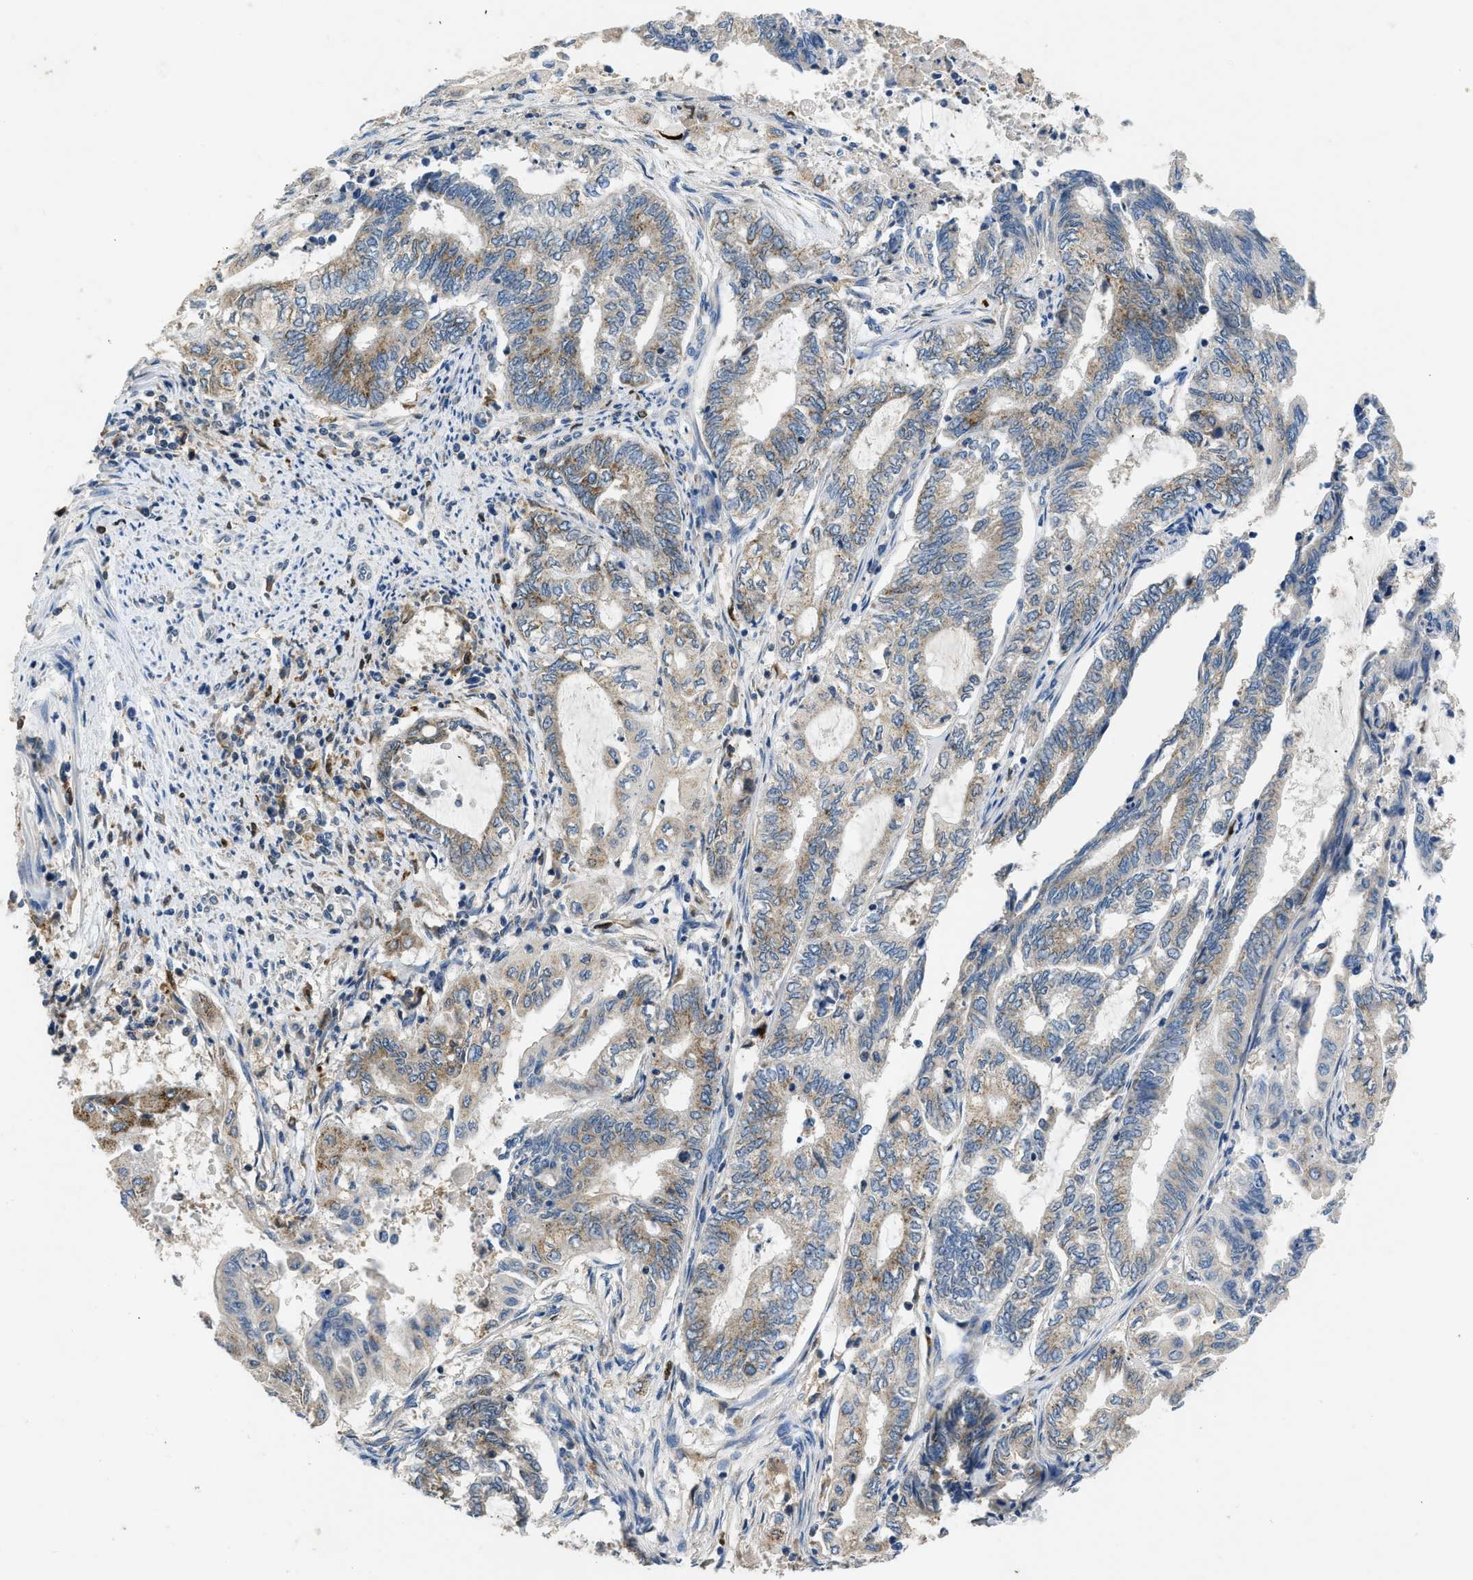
{"staining": {"intensity": "weak", "quantity": ">75%", "location": "cytoplasmic/membranous"}, "tissue": "endometrial cancer", "cell_type": "Tumor cells", "image_type": "cancer", "snomed": [{"axis": "morphology", "description": "Adenocarcinoma, NOS"}, {"axis": "topography", "description": "Uterus"}, {"axis": "topography", "description": "Endometrium"}], "caption": "Human endometrial adenocarcinoma stained for a protein (brown) shows weak cytoplasmic/membranous positive expression in about >75% of tumor cells.", "gene": "TOMM34", "patient": {"sex": "female", "age": 70}}